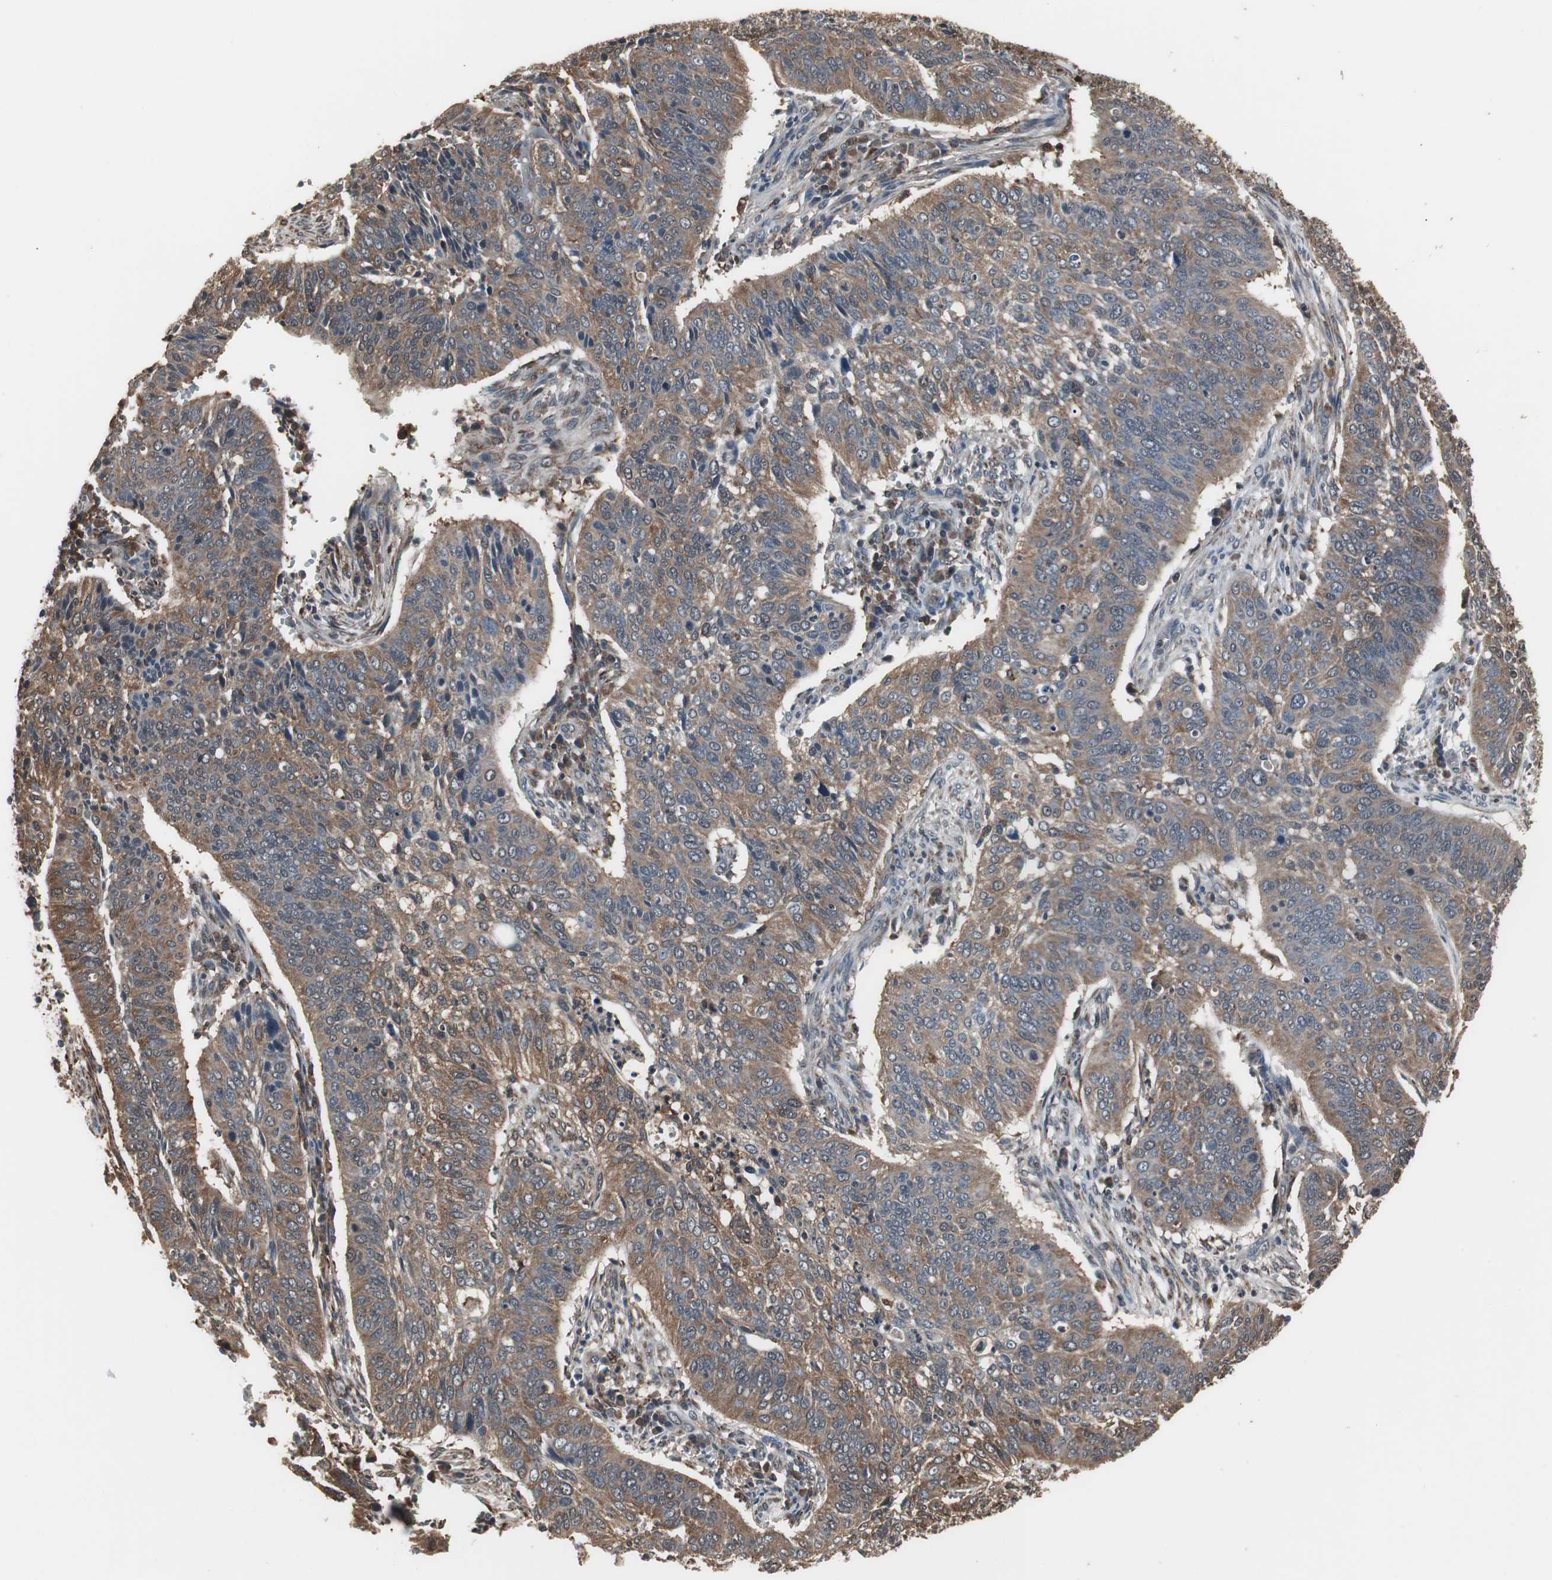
{"staining": {"intensity": "moderate", "quantity": ">75%", "location": "cytoplasmic/membranous"}, "tissue": "cervical cancer", "cell_type": "Tumor cells", "image_type": "cancer", "snomed": [{"axis": "morphology", "description": "Squamous cell carcinoma, NOS"}, {"axis": "topography", "description": "Cervix"}], "caption": "Cervical cancer (squamous cell carcinoma) stained with DAB (3,3'-diaminobenzidine) immunohistochemistry demonstrates medium levels of moderate cytoplasmic/membranous positivity in about >75% of tumor cells.", "gene": "ZSCAN22", "patient": {"sex": "female", "age": 39}}